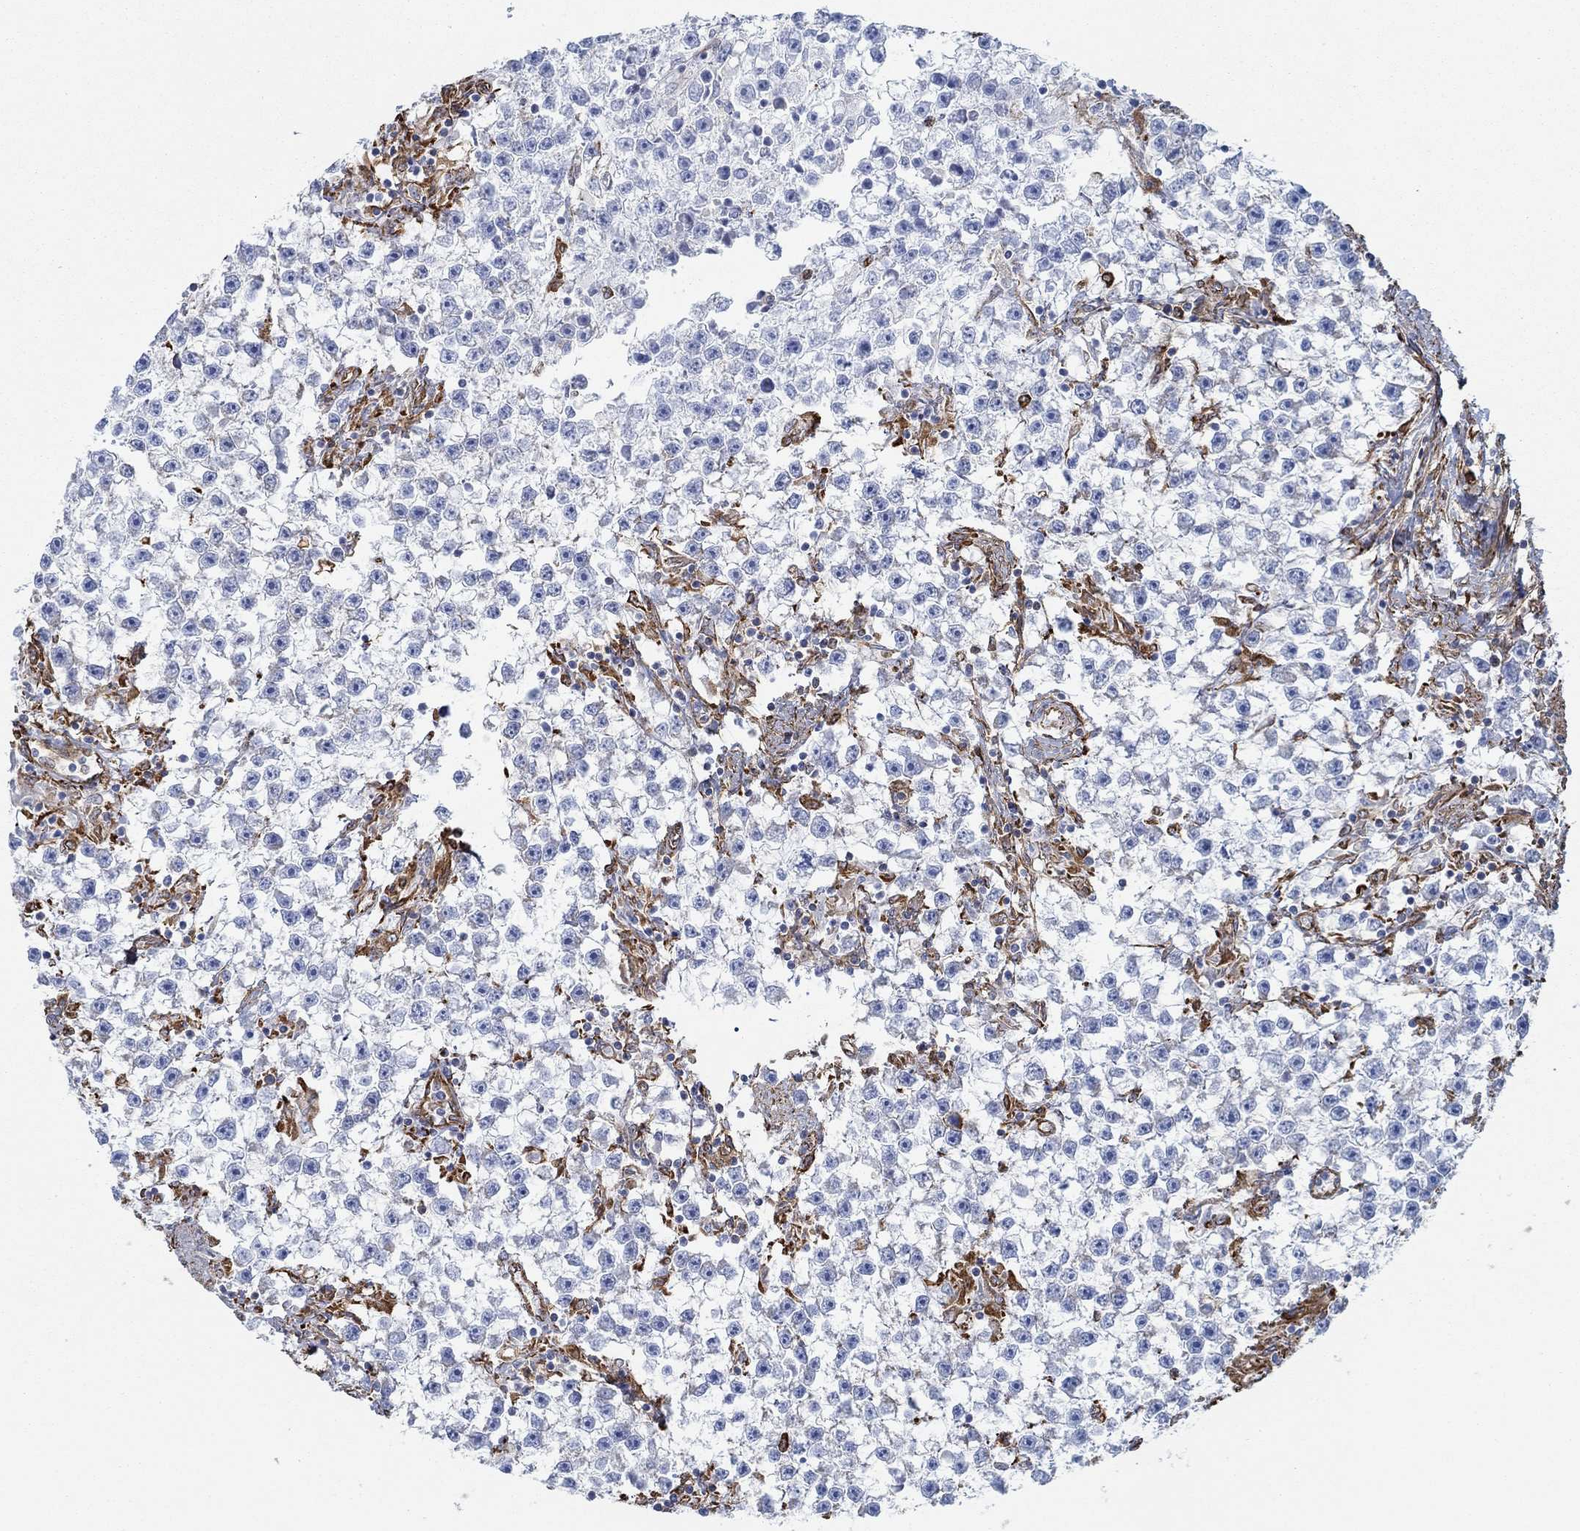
{"staining": {"intensity": "negative", "quantity": "none", "location": "none"}, "tissue": "testis cancer", "cell_type": "Tumor cells", "image_type": "cancer", "snomed": [{"axis": "morphology", "description": "Seminoma, NOS"}, {"axis": "topography", "description": "Testis"}], "caption": "This histopathology image is of testis cancer (seminoma) stained with IHC to label a protein in brown with the nuclei are counter-stained blue. There is no expression in tumor cells.", "gene": "STC2", "patient": {"sex": "male", "age": 59}}